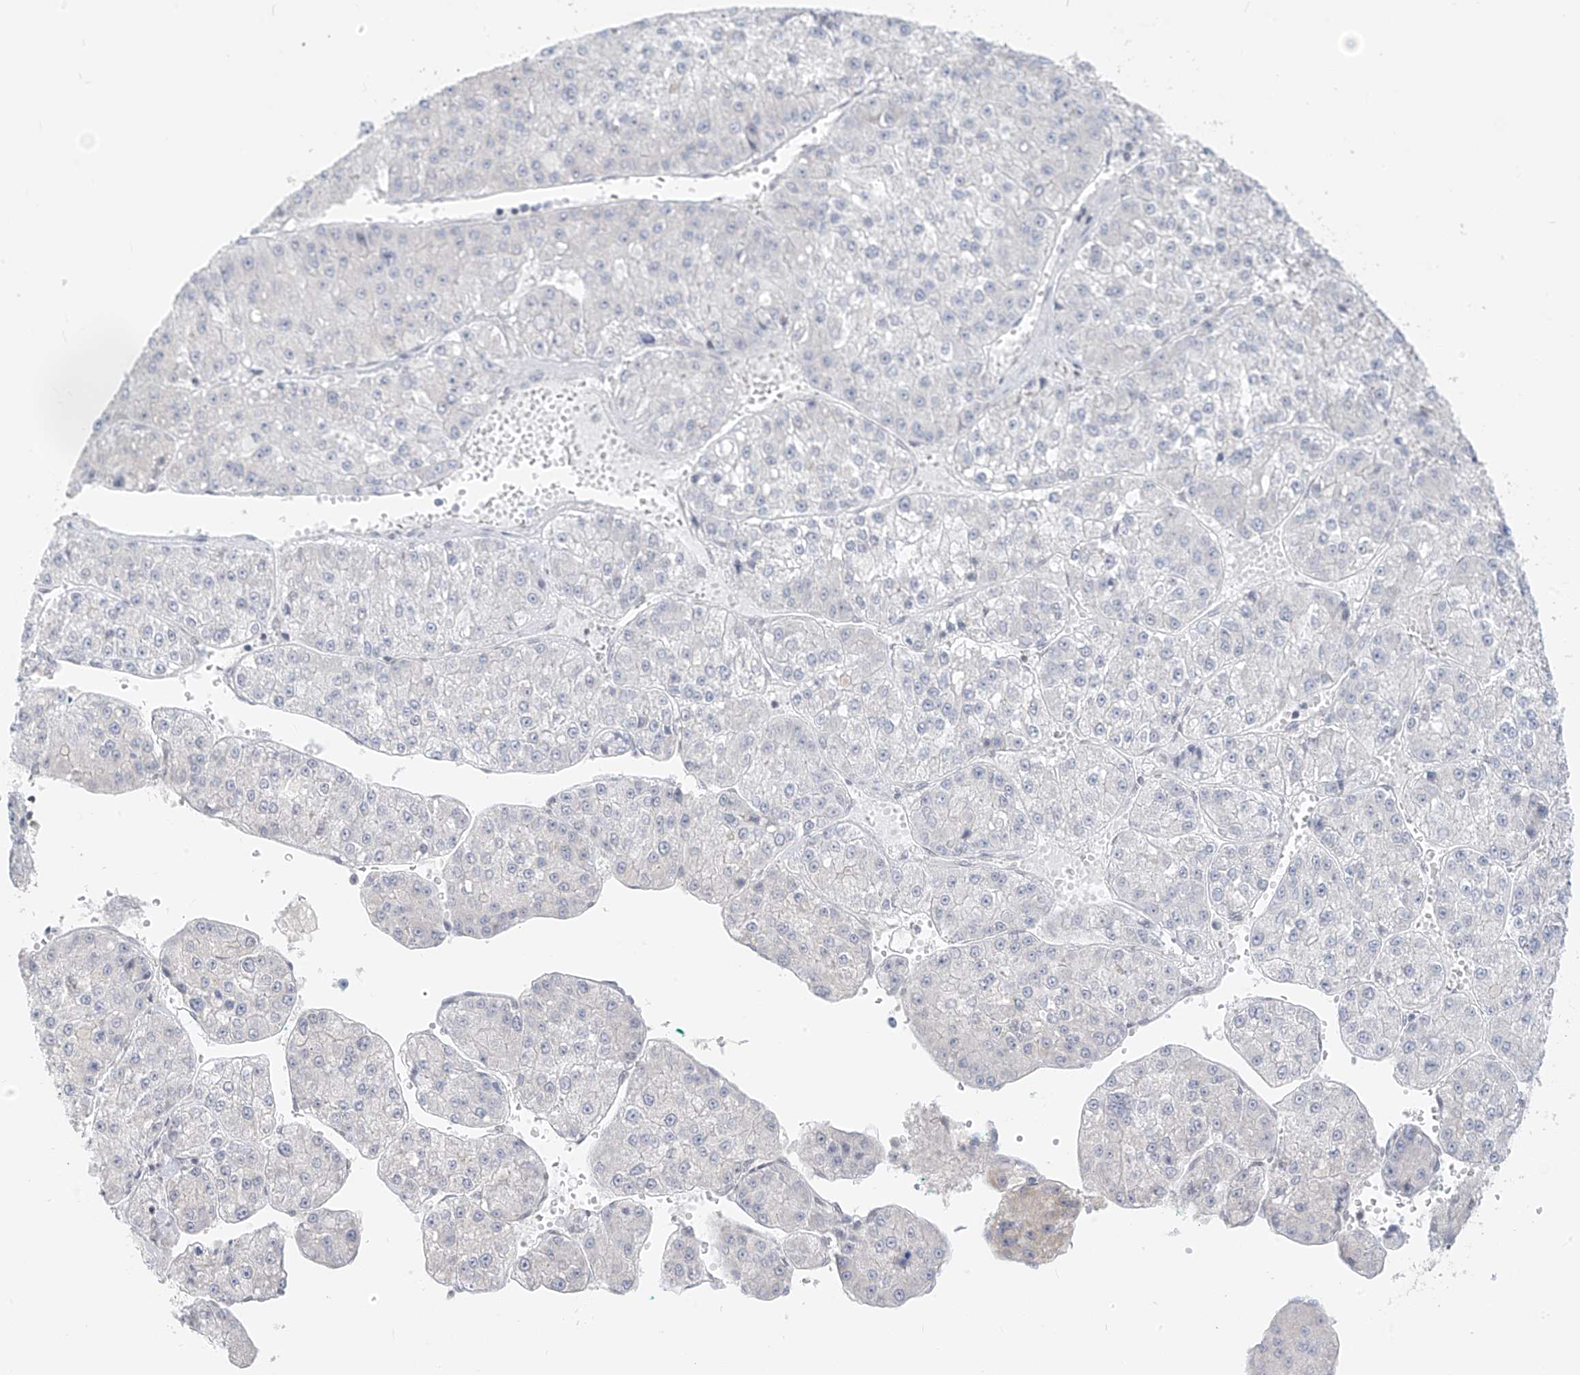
{"staining": {"intensity": "negative", "quantity": "none", "location": "none"}, "tissue": "liver cancer", "cell_type": "Tumor cells", "image_type": "cancer", "snomed": [{"axis": "morphology", "description": "Carcinoma, Hepatocellular, NOS"}, {"axis": "topography", "description": "Liver"}], "caption": "Human liver hepatocellular carcinoma stained for a protein using immunohistochemistry displays no positivity in tumor cells.", "gene": "OSBPL7", "patient": {"sex": "female", "age": 73}}